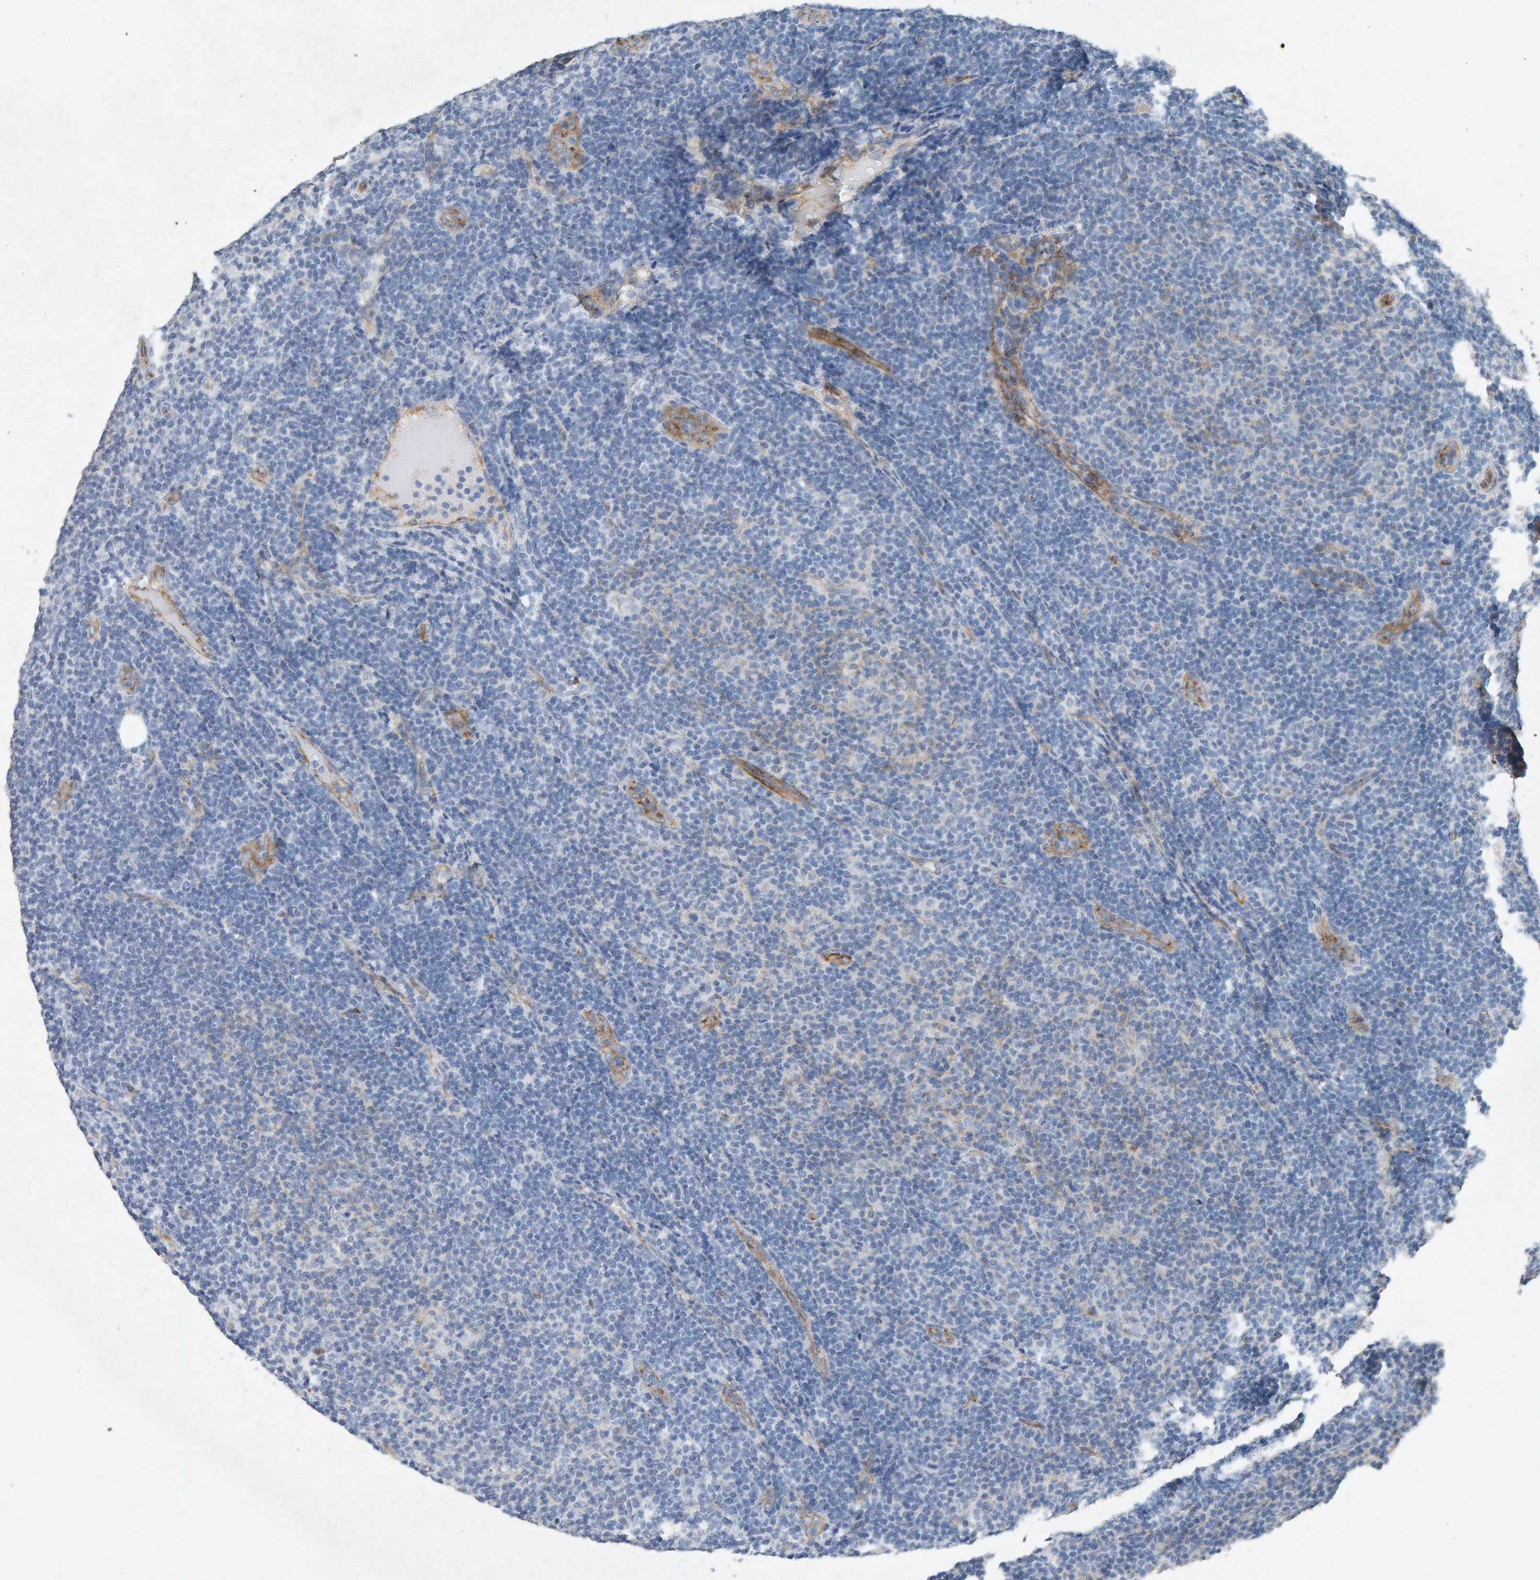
{"staining": {"intensity": "negative", "quantity": "none", "location": "none"}, "tissue": "lymphoma", "cell_type": "Tumor cells", "image_type": "cancer", "snomed": [{"axis": "morphology", "description": "Malignant lymphoma, non-Hodgkin's type, Low grade"}, {"axis": "topography", "description": "Lymph node"}], "caption": "This is a image of immunohistochemistry (IHC) staining of lymphoma, which shows no positivity in tumor cells.", "gene": "PTPRM", "patient": {"sex": "male", "age": 83}}